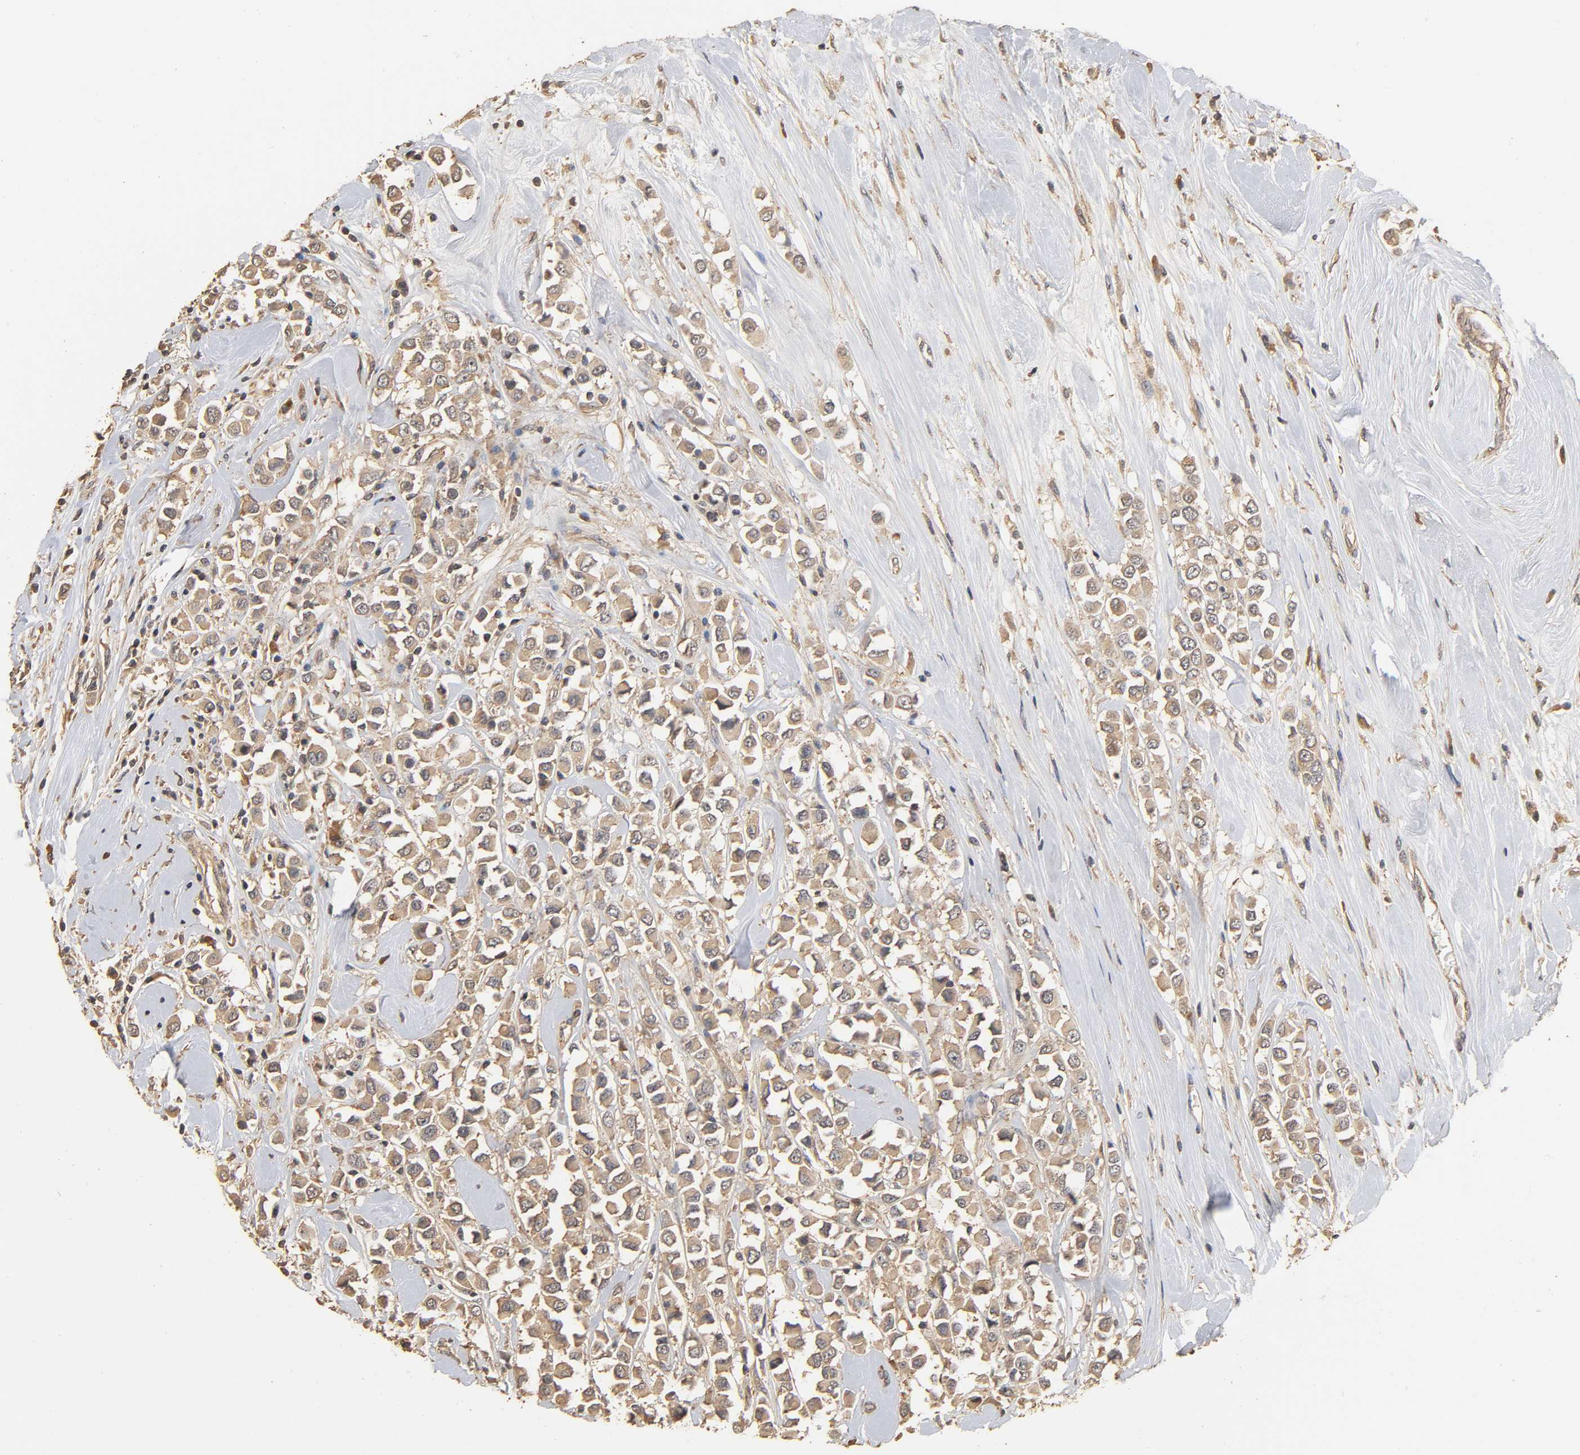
{"staining": {"intensity": "weak", "quantity": ">75%", "location": "cytoplasmic/membranous"}, "tissue": "breast cancer", "cell_type": "Tumor cells", "image_type": "cancer", "snomed": [{"axis": "morphology", "description": "Duct carcinoma"}, {"axis": "topography", "description": "Breast"}], "caption": "The photomicrograph displays immunohistochemical staining of breast intraductal carcinoma. There is weak cytoplasmic/membranous expression is present in approximately >75% of tumor cells. The protein of interest is stained brown, and the nuclei are stained in blue (DAB IHC with brightfield microscopy, high magnification).", "gene": "ARHGEF7", "patient": {"sex": "female", "age": 61}}